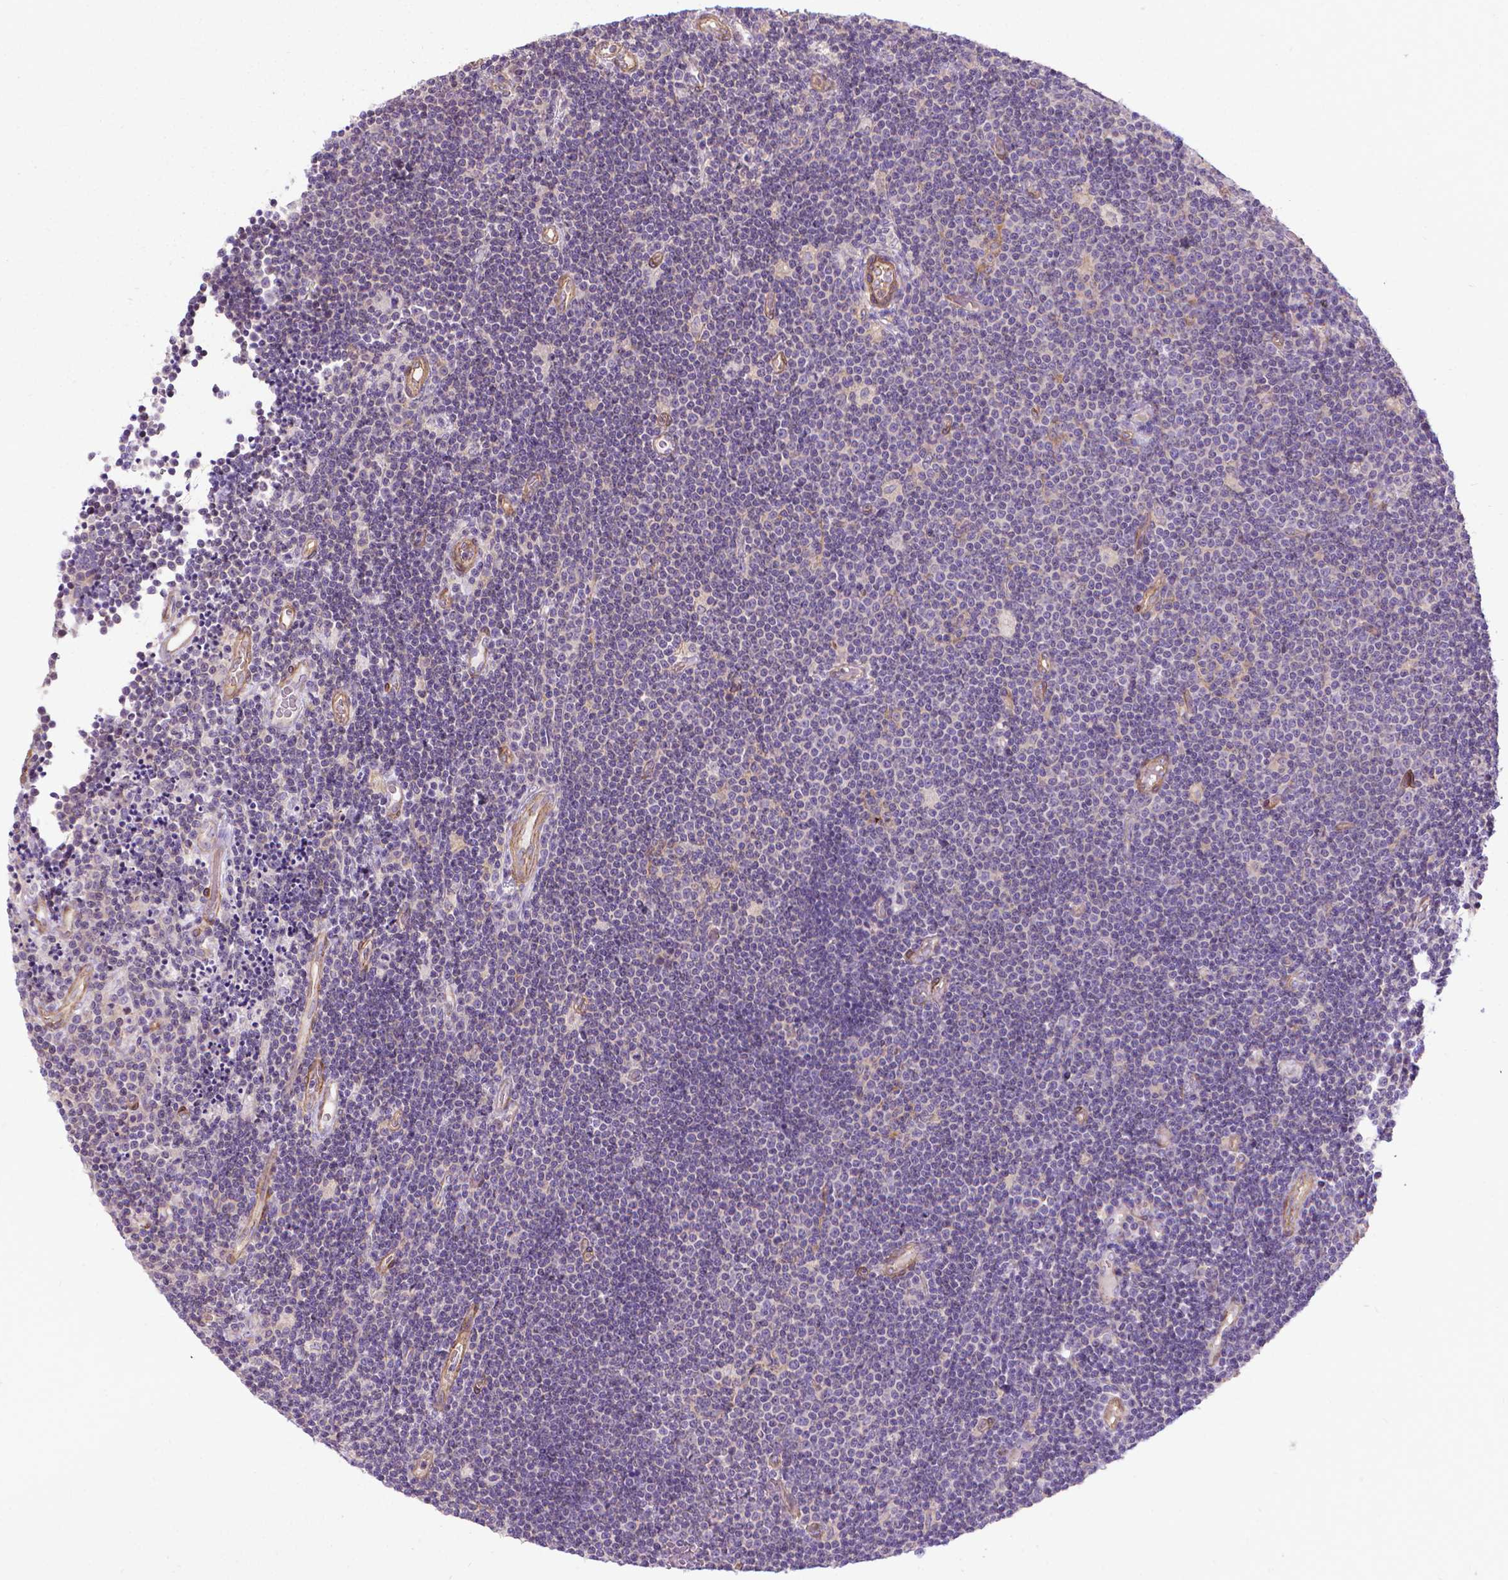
{"staining": {"intensity": "negative", "quantity": "none", "location": "none"}, "tissue": "lymphoma", "cell_type": "Tumor cells", "image_type": "cancer", "snomed": [{"axis": "morphology", "description": "Malignant lymphoma, non-Hodgkin's type, Low grade"}, {"axis": "topography", "description": "Brain"}], "caption": "High power microscopy image of an immunohistochemistry (IHC) image of lymphoma, revealing no significant positivity in tumor cells.", "gene": "CFAP299", "patient": {"sex": "female", "age": 66}}